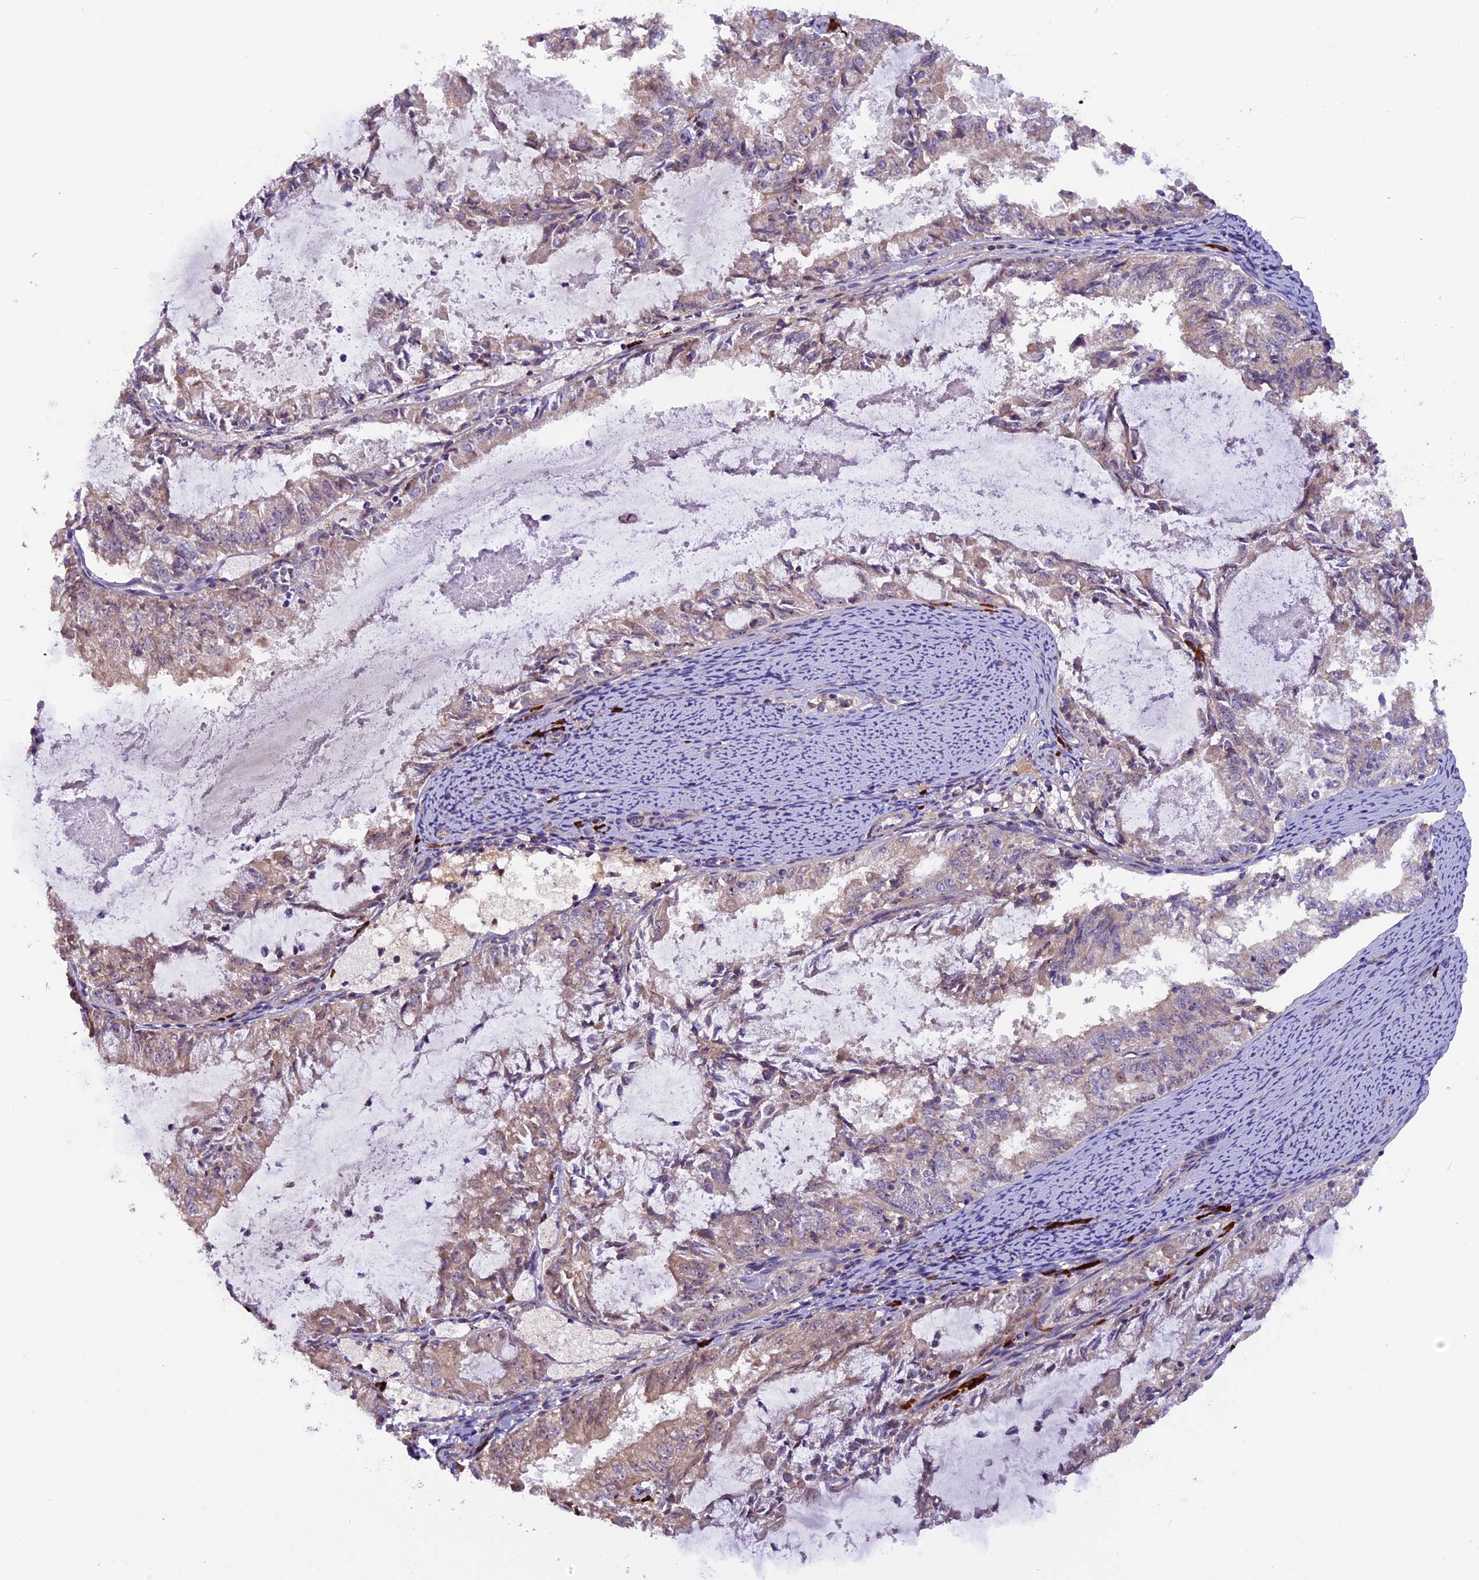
{"staining": {"intensity": "weak", "quantity": ">75%", "location": "cytoplasmic/membranous"}, "tissue": "endometrial cancer", "cell_type": "Tumor cells", "image_type": "cancer", "snomed": [{"axis": "morphology", "description": "Adenocarcinoma, NOS"}, {"axis": "topography", "description": "Endometrium"}], "caption": "Protein expression analysis of endometrial cancer (adenocarcinoma) shows weak cytoplasmic/membranous staining in approximately >75% of tumor cells.", "gene": "FRY", "patient": {"sex": "female", "age": 57}}